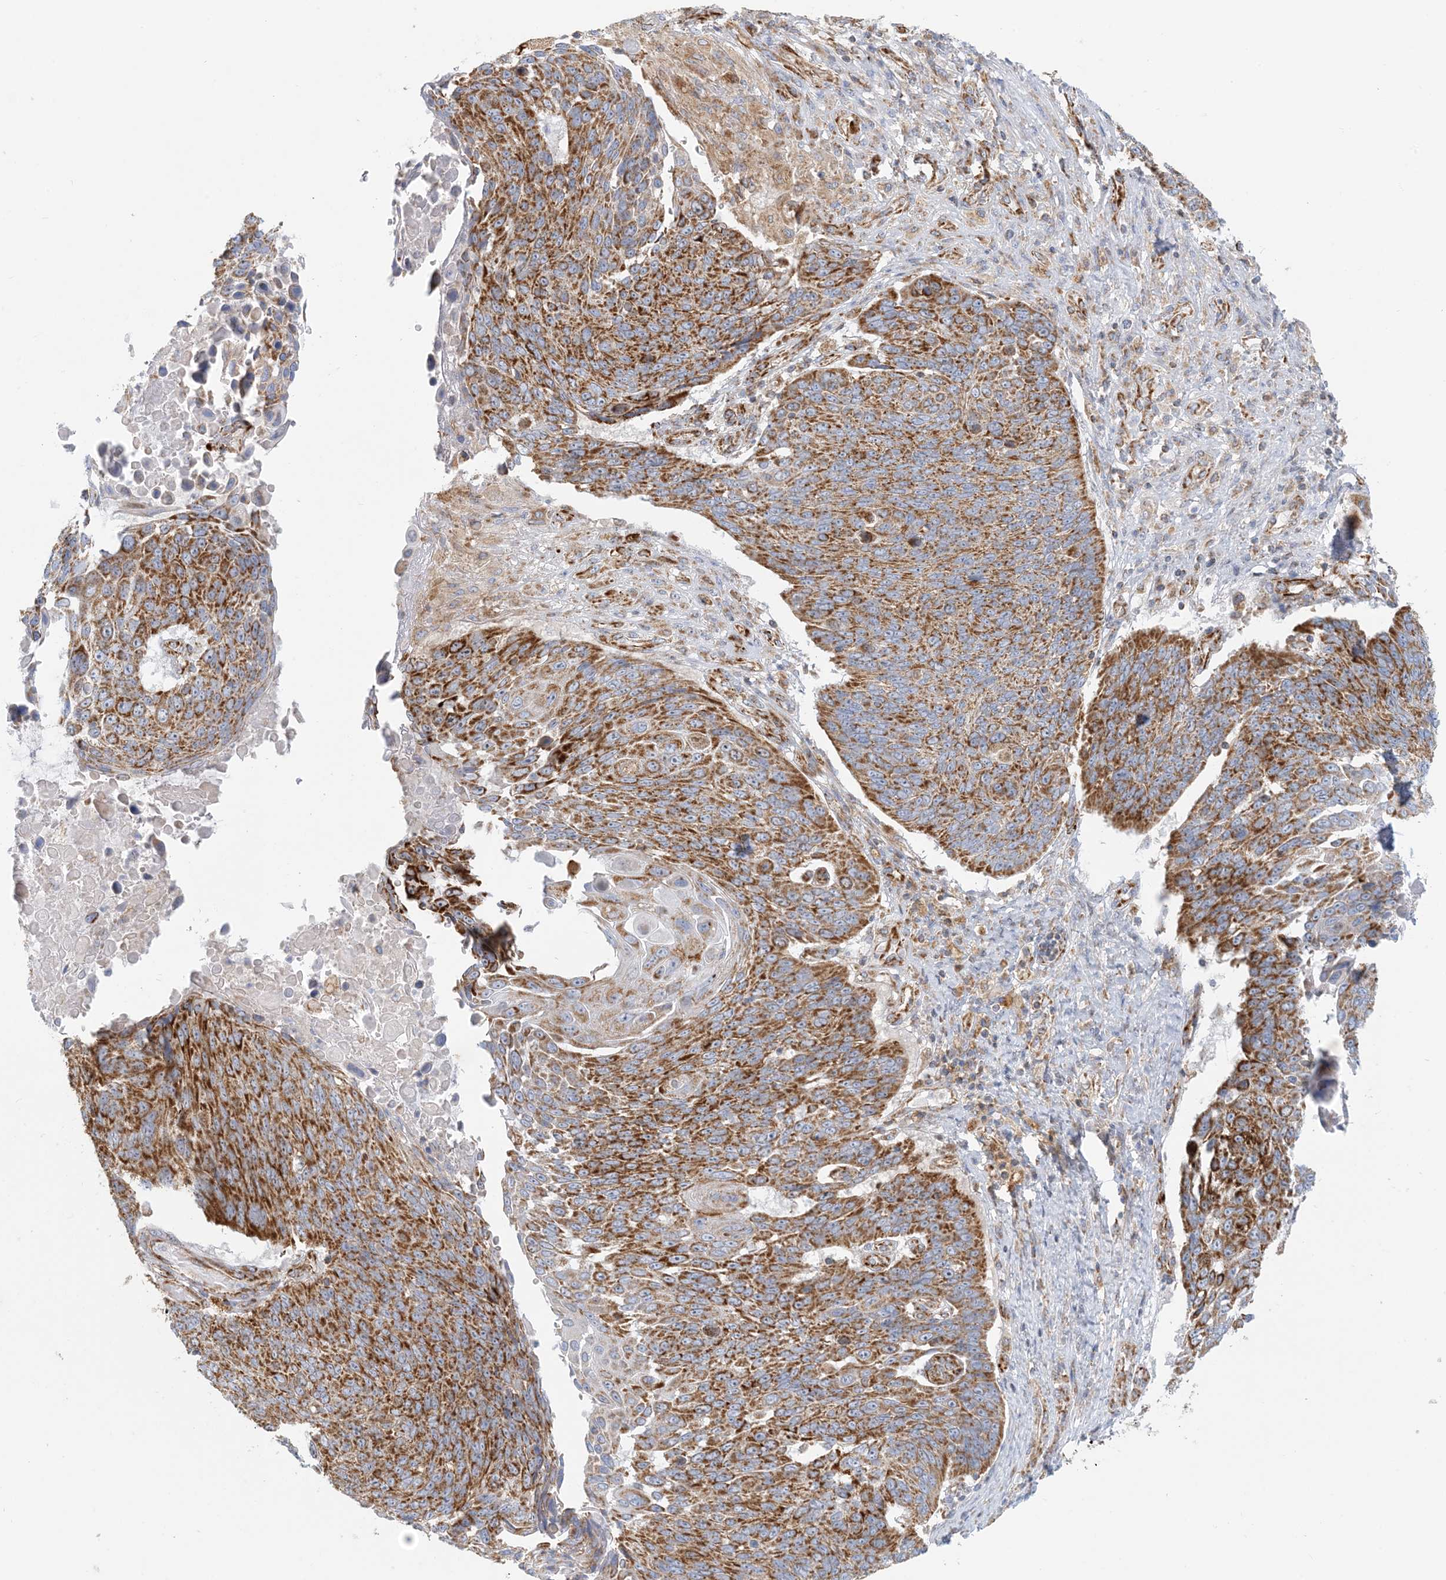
{"staining": {"intensity": "strong", "quantity": ">75%", "location": "cytoplasmic/membranous"}, "tissue": "lung cancer", "cell_type": "Tumor cells", "image_type": "cancer", "snomed": [{"axis": "morphology", "description": "Squamous cell carcinoma, NOS"}, {"axis": "topography", "description": "Lung"}], "caption": "Tumor cells reveal high levels of strong cytoplasmic/membranous expression in about >75% of cells in human lung cancer (squamous cell carcinoma). (DAB IHC, brown staining for protein, blue staining for nuclei).", "gene": "COA3", "patient": {"sex": "male", "age": 66}}